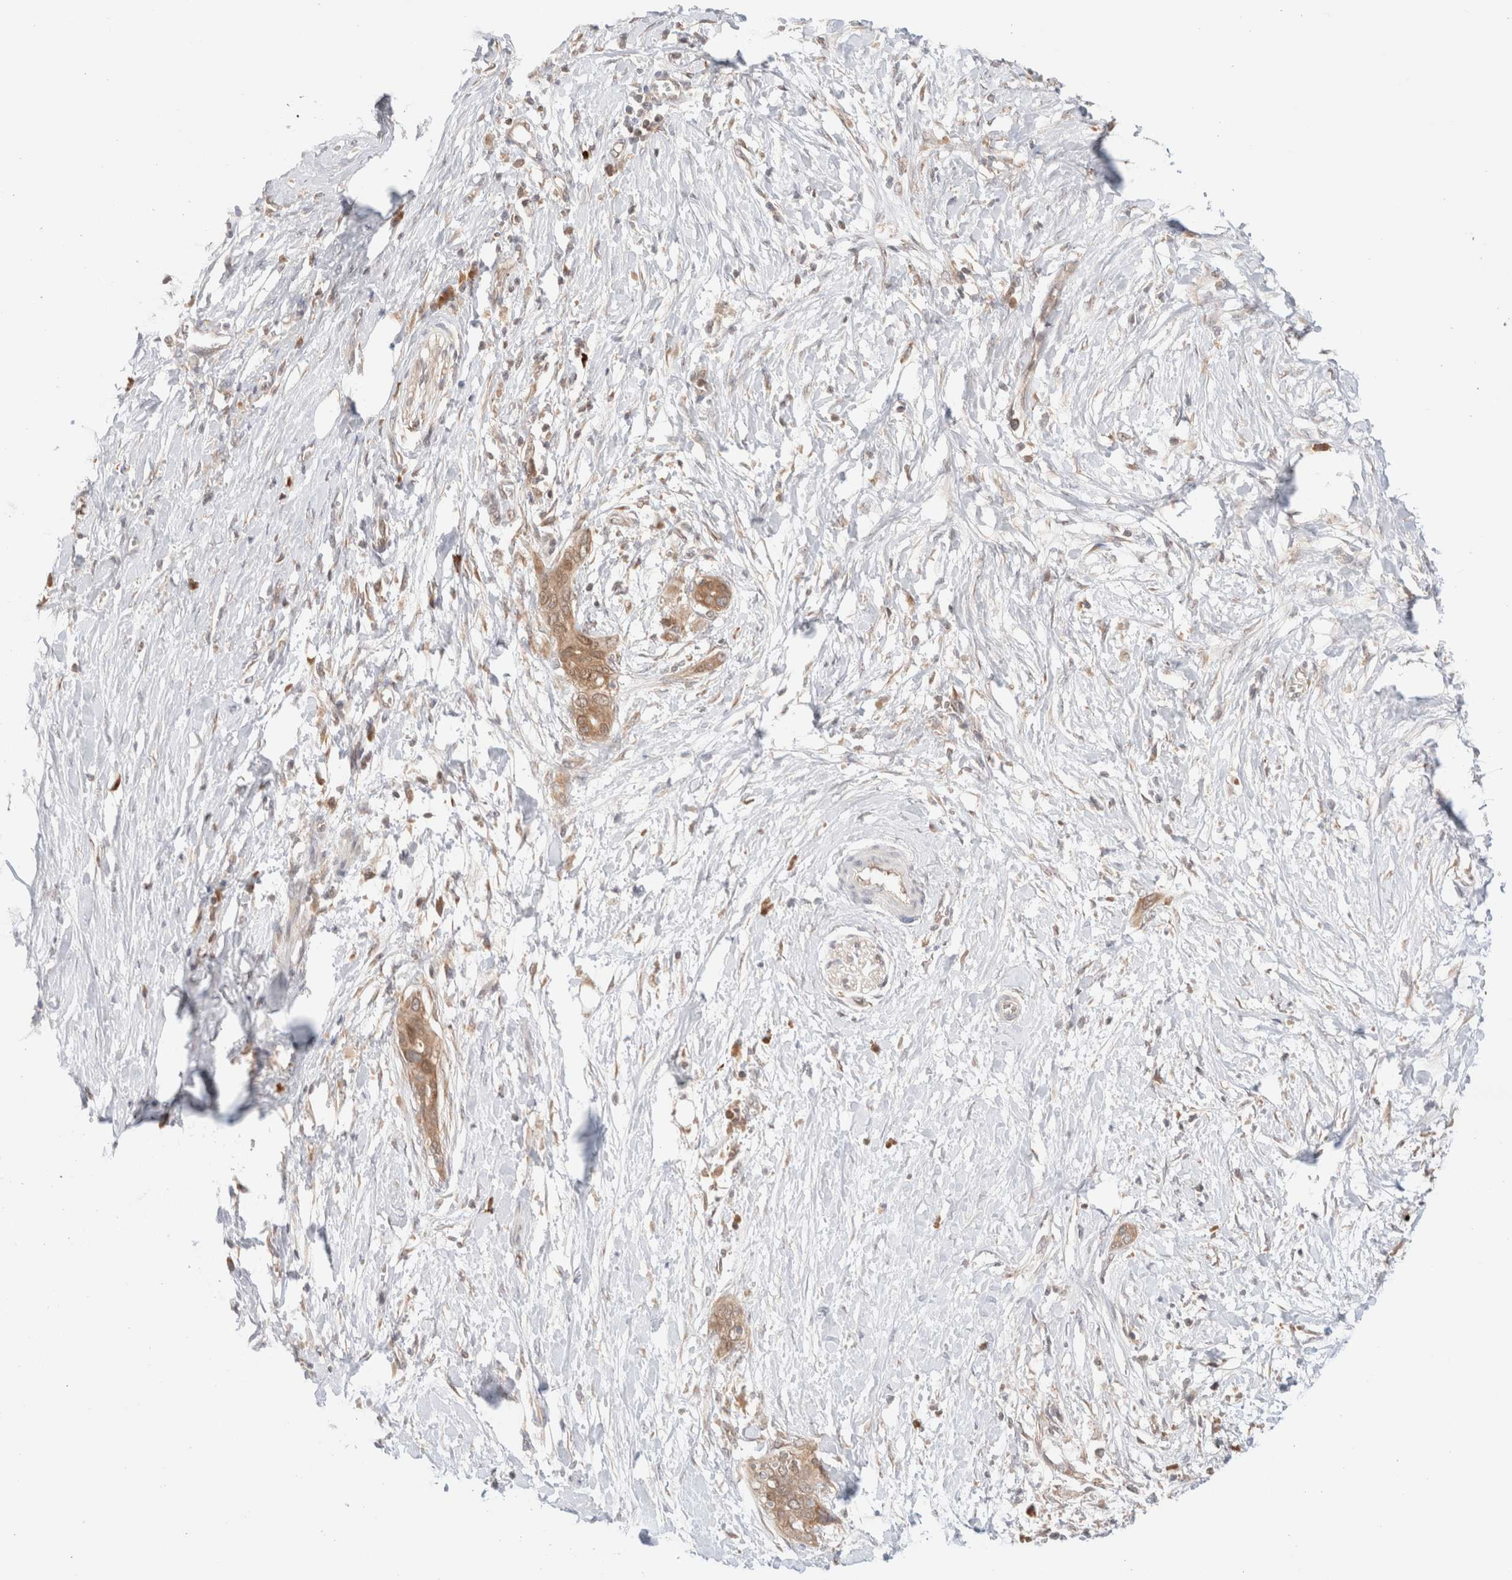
{"staining": {"intensity": "moderate", "quantity": ">75%", "location": "cytoplasmic/membranous"}, "tissue": "pancreatic cancer", "cell_type": "Tumor cells", "image_type": "cancer", "snomed": [{"axis": "morphology", "description": "Normal tissue, NOS"}, {"axis": "morphology", "description": "Adenocarcinoma, NOS"}, {"axis": "topography", "description": "Pancreas"}, {"axis": "topography", "description": "Peripheral nerve tissue"}], "caption": "Immunohistochemistry (IHC) image of pancreatic cancer stained for a protein (brown), which displays medium levels of moderate cytoplasmic/membranous staining in about >75% of tumor cells.", "gene": "XKR4", "patient": {"sex": "male", "age": 59}}